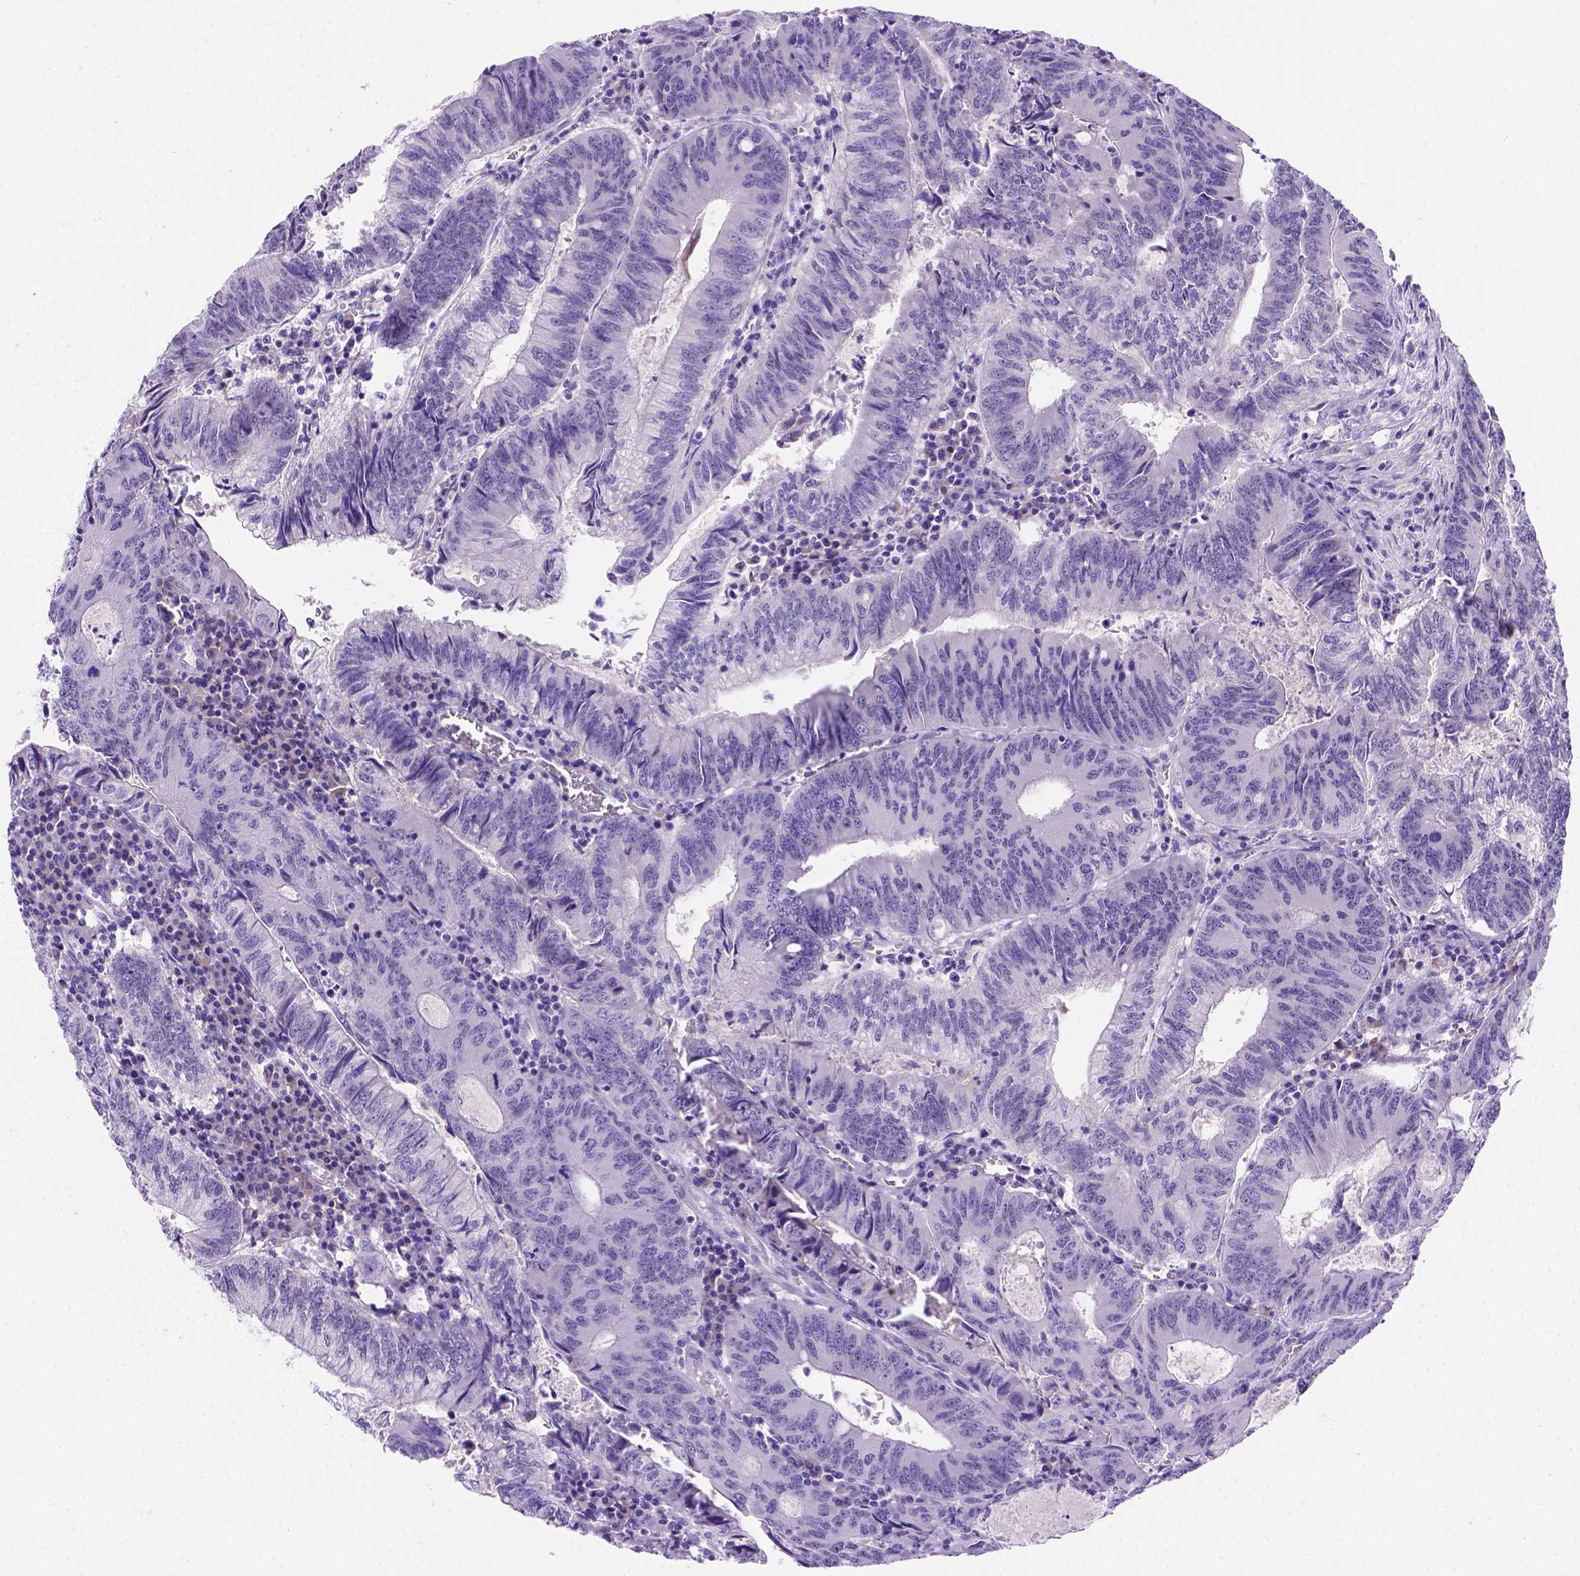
{"staining": {"intensity": "negative", "quantity": "none", "location": "none"}, "tissue": "colorectal cancer", "cell_type": "Tumor cells", "image_type": "cancer", "snomed": [{"axis": "morphology", "description": "Adenocarcinoma, NOS"}, {"axis": "topography", "description": "Colon"}], "caption": "Tumor cells show no significant expression in colorectal cancer.", "gene": "FAM81B", "patient": {"sex": "male", "age": 67}}